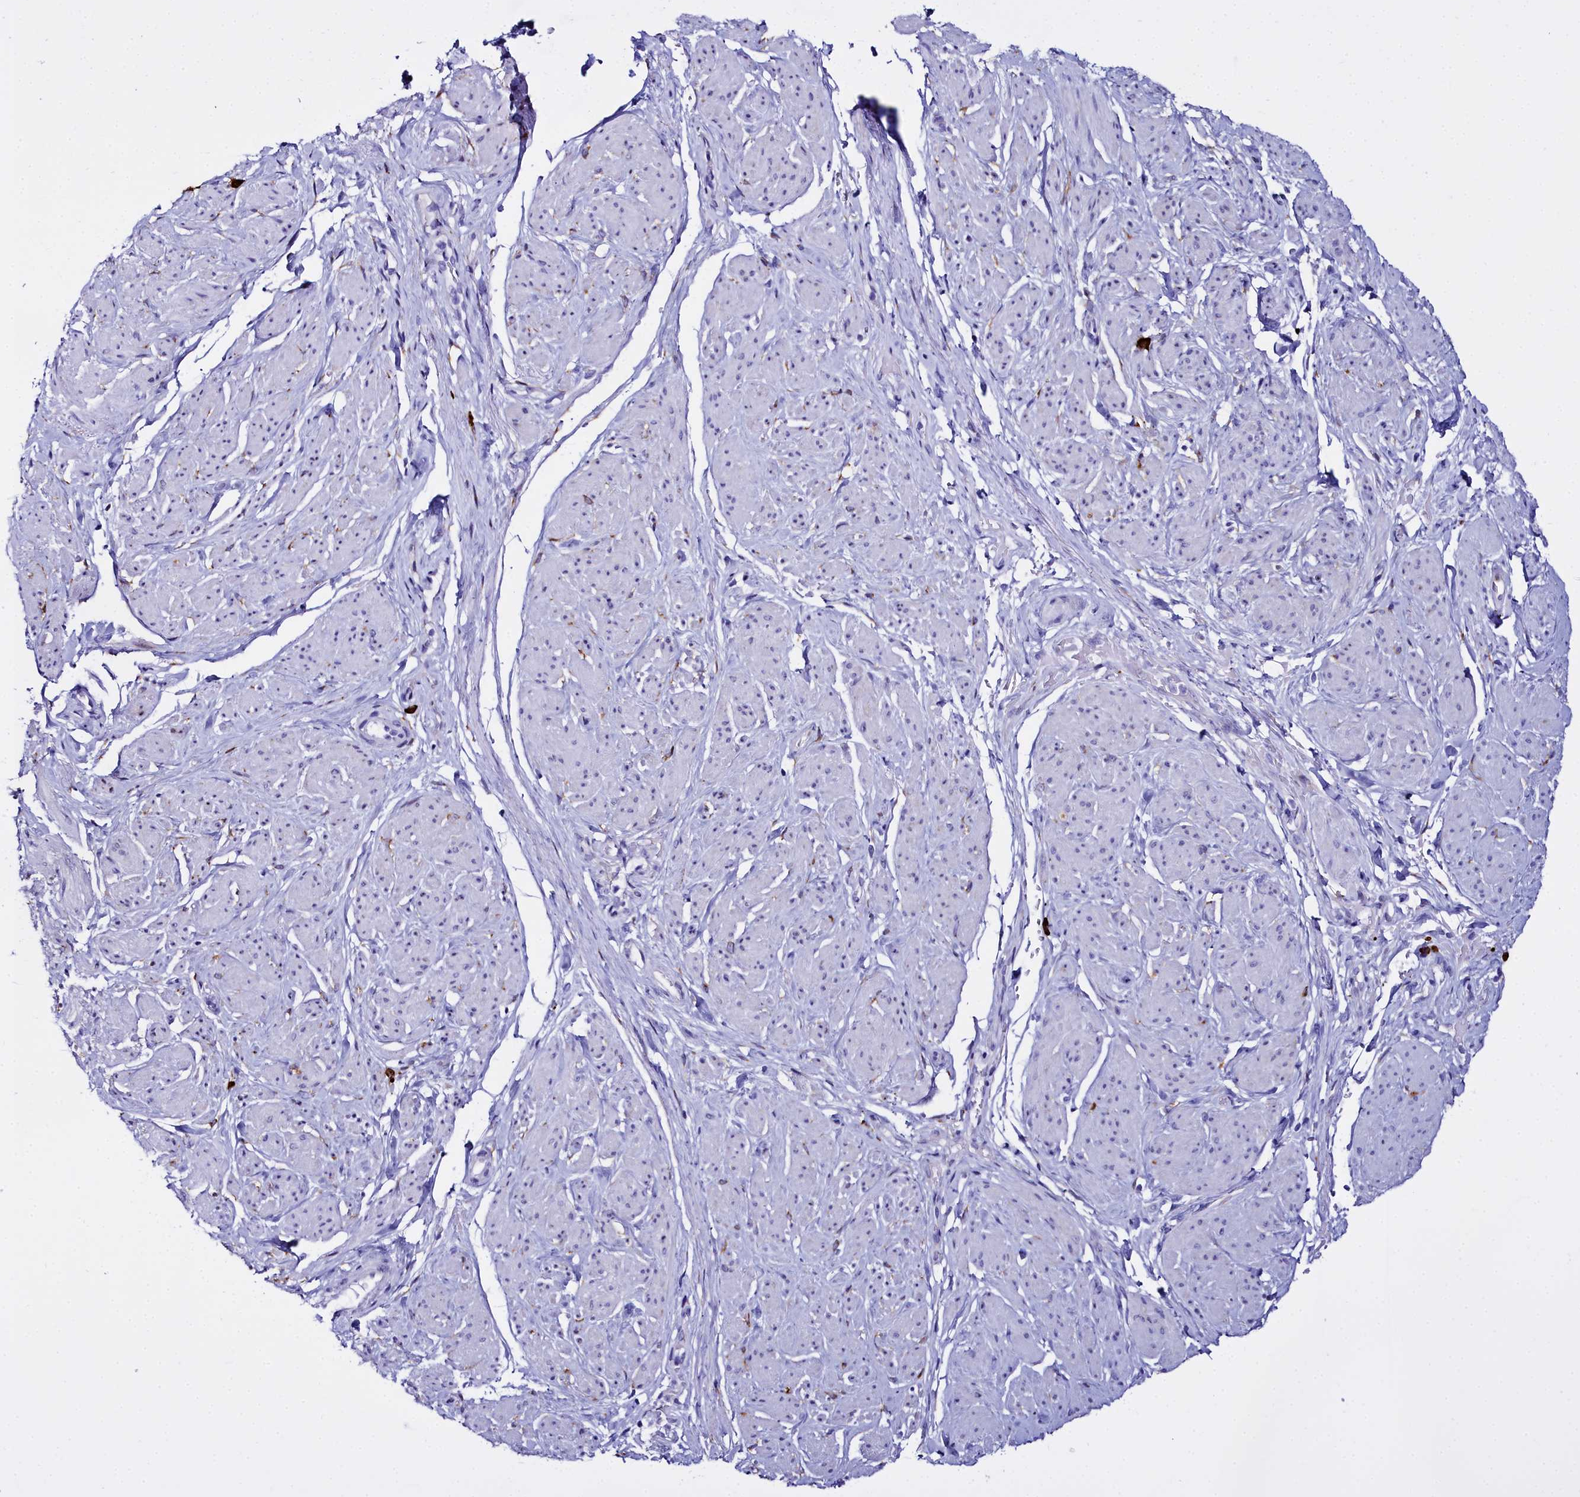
{"staining": {"intensity": "negative", "quantity": "none", "location": "none"}, "tissue": "smooth muscle", "cell_type": "Smooth muscle cells", "image_type": "normal", "snomed": [{"axis": "morphology", "description": "Normal tissue, NOS"}, {"axis": "topography", "description": "Smooth muscle"}, {"axis": "topography", "description": "Peripheral nerve tissue"}], "caption": "Smooth muscle stained for a protein using immunohistochemistry demonstrates no expression smooth muscle cells.", "gene": "TXNDC5", "patient": {"sex": "male", "age": 69}}